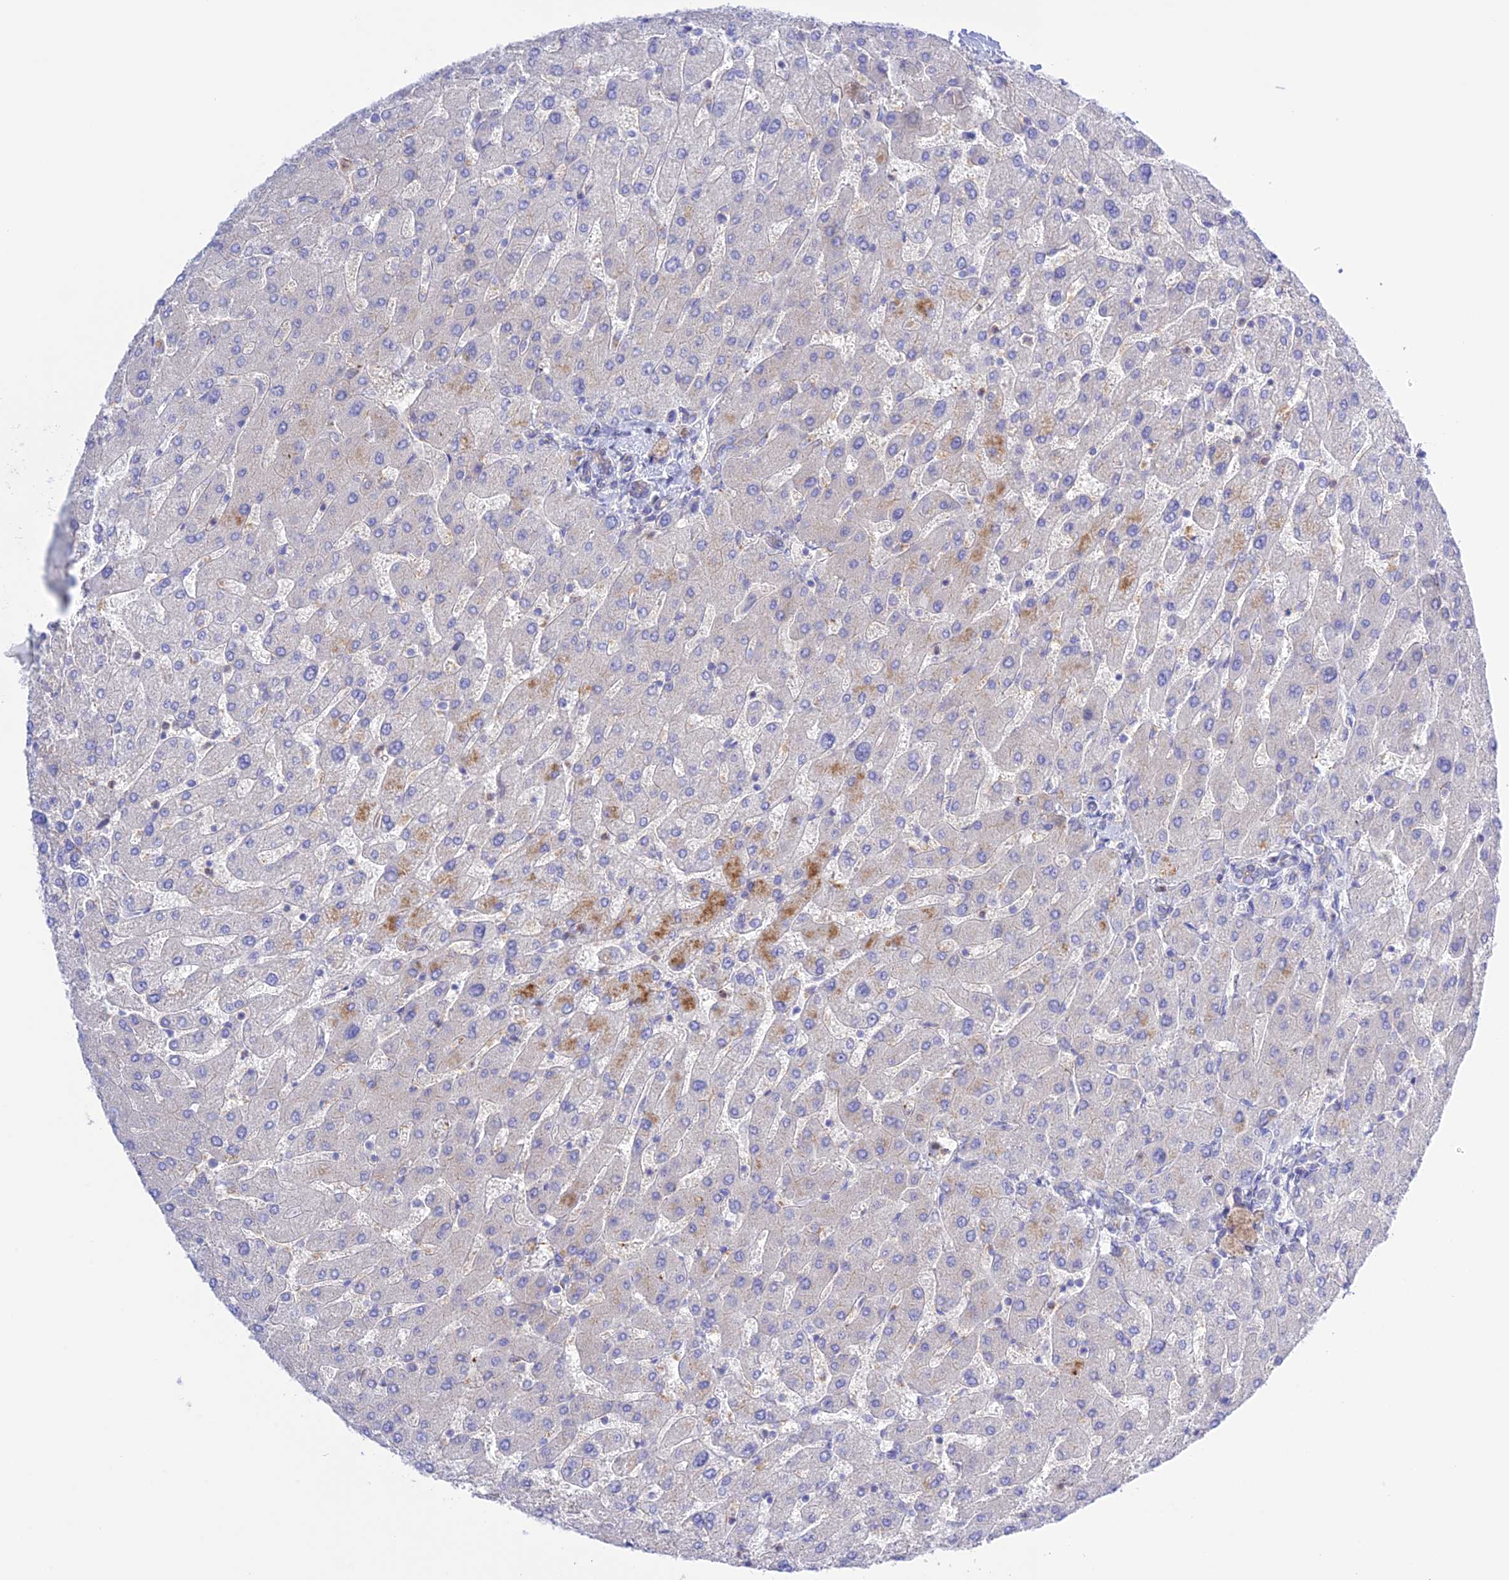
{"staining": {"intensity": "weak", "quantity": "<25%", "location": "cytoplasmic/membranous"}, "tissue": "liver", "cell_type": "Cholangiocytes", "image_type": "normal", "snomed": [{"axis": "morphology", "description": "Normal tissue, NOS"}, {"axis": "topography", "description": "Liver"}], "caption": "DAB (3,3'-diaminobenzidine) immunohistochemical staining of unremarkable liver displays no significant staining in cholangiocytes. (Stains: DAB (3,3'-diaminobenzidine) immunohistochemistry (IHC) with hematoxylin counter stain, Microscopy: brightfield microscopy at high magnification).", "gene": "CHSY3", "patient": {"sex": "male", "age": 55}}